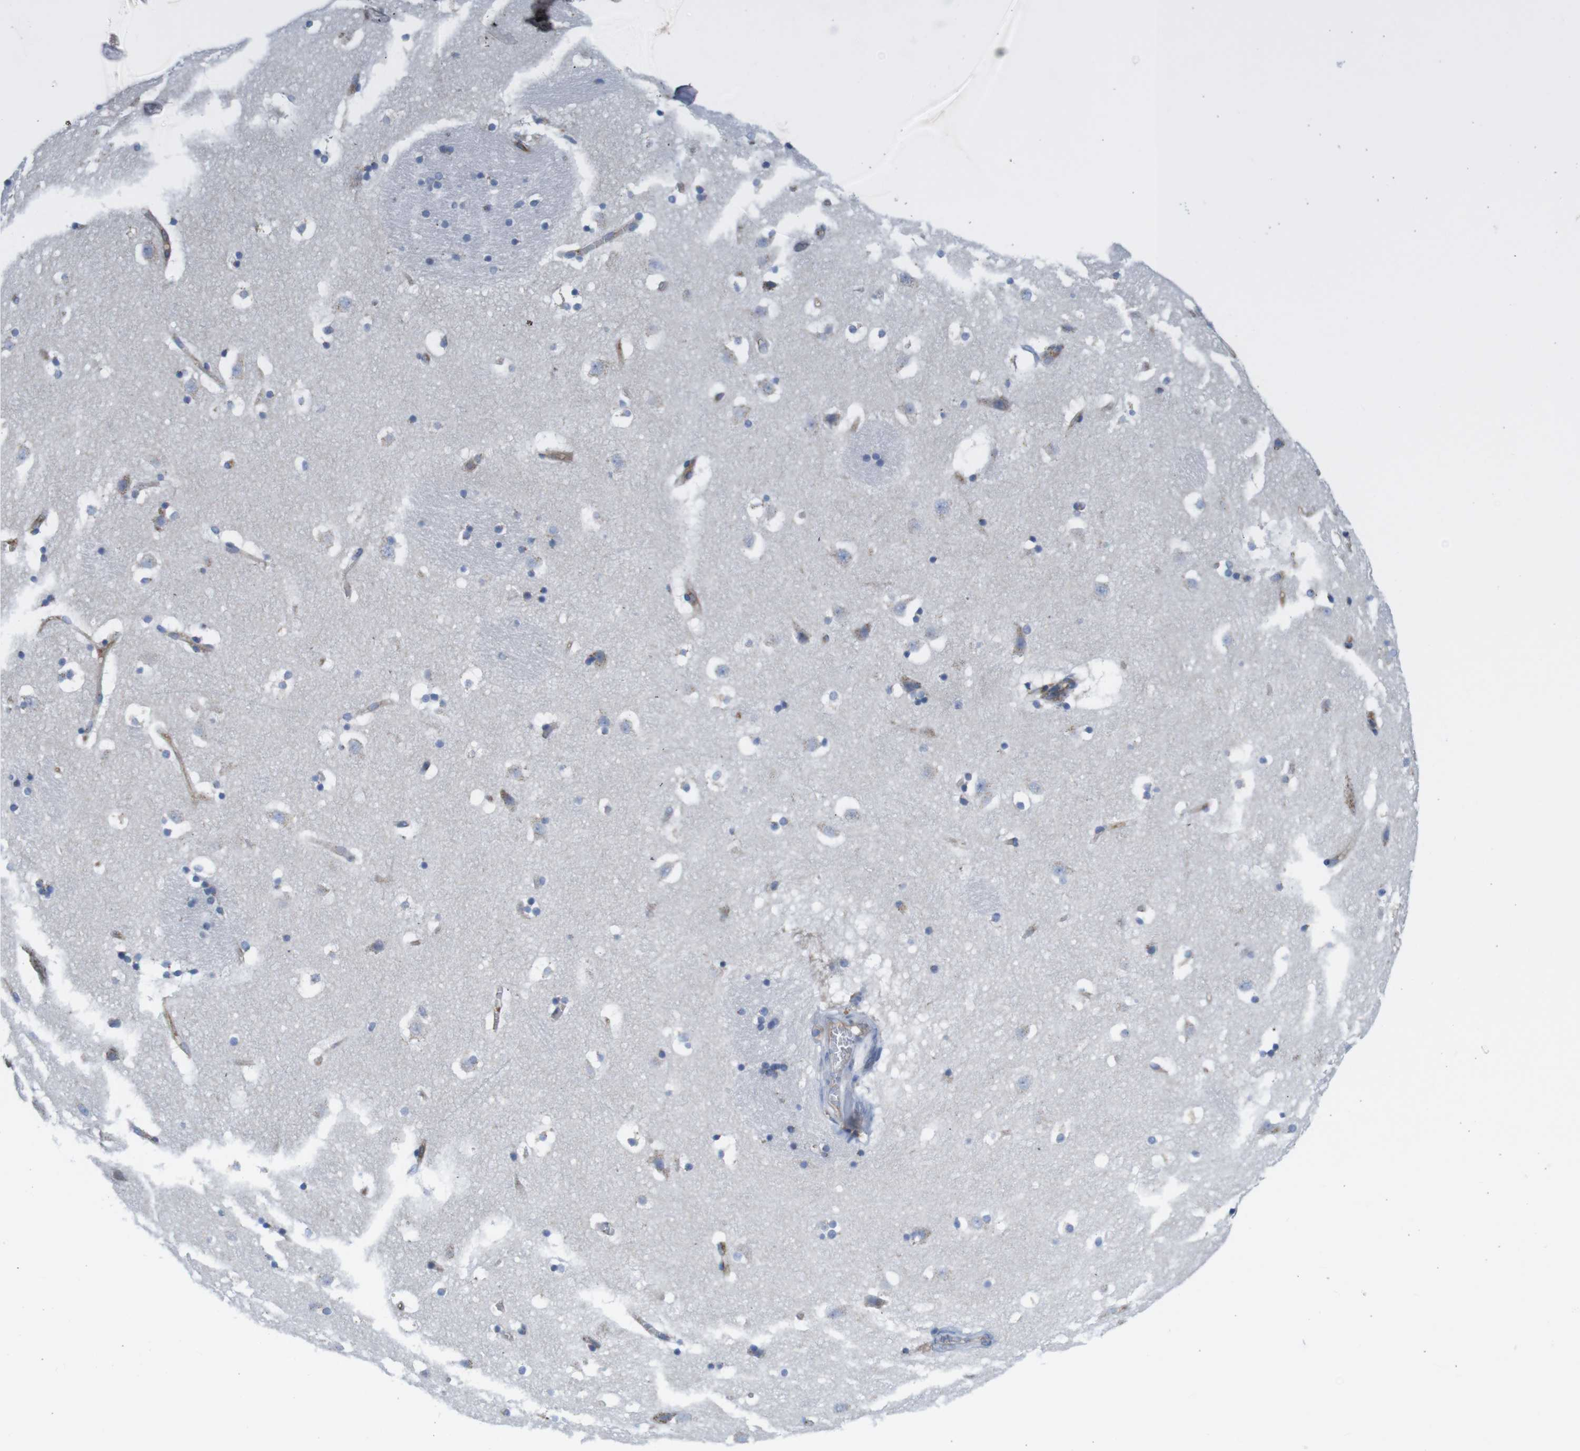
{"staining": {"intensity": "weak", "quantity": "<25%", "location": "cytoplasmic/membranous"}, "tissue": "caudate", "cell_type": "Glial cells", "image_type": "normal", "snomed": [{"axis": "morphology", "description": "Normal tissue, NOS"}, {"axis": "topography", "description": "Lateral ventricle wall"}], "caption": "There is no significant expression in glial cells of caudate. (DAB immunohistochemistry (IHC) visualized using brightfield microscopy, high magnification).", "gene": "CCR6", "patient": {"sex": "male", "age": 45}}